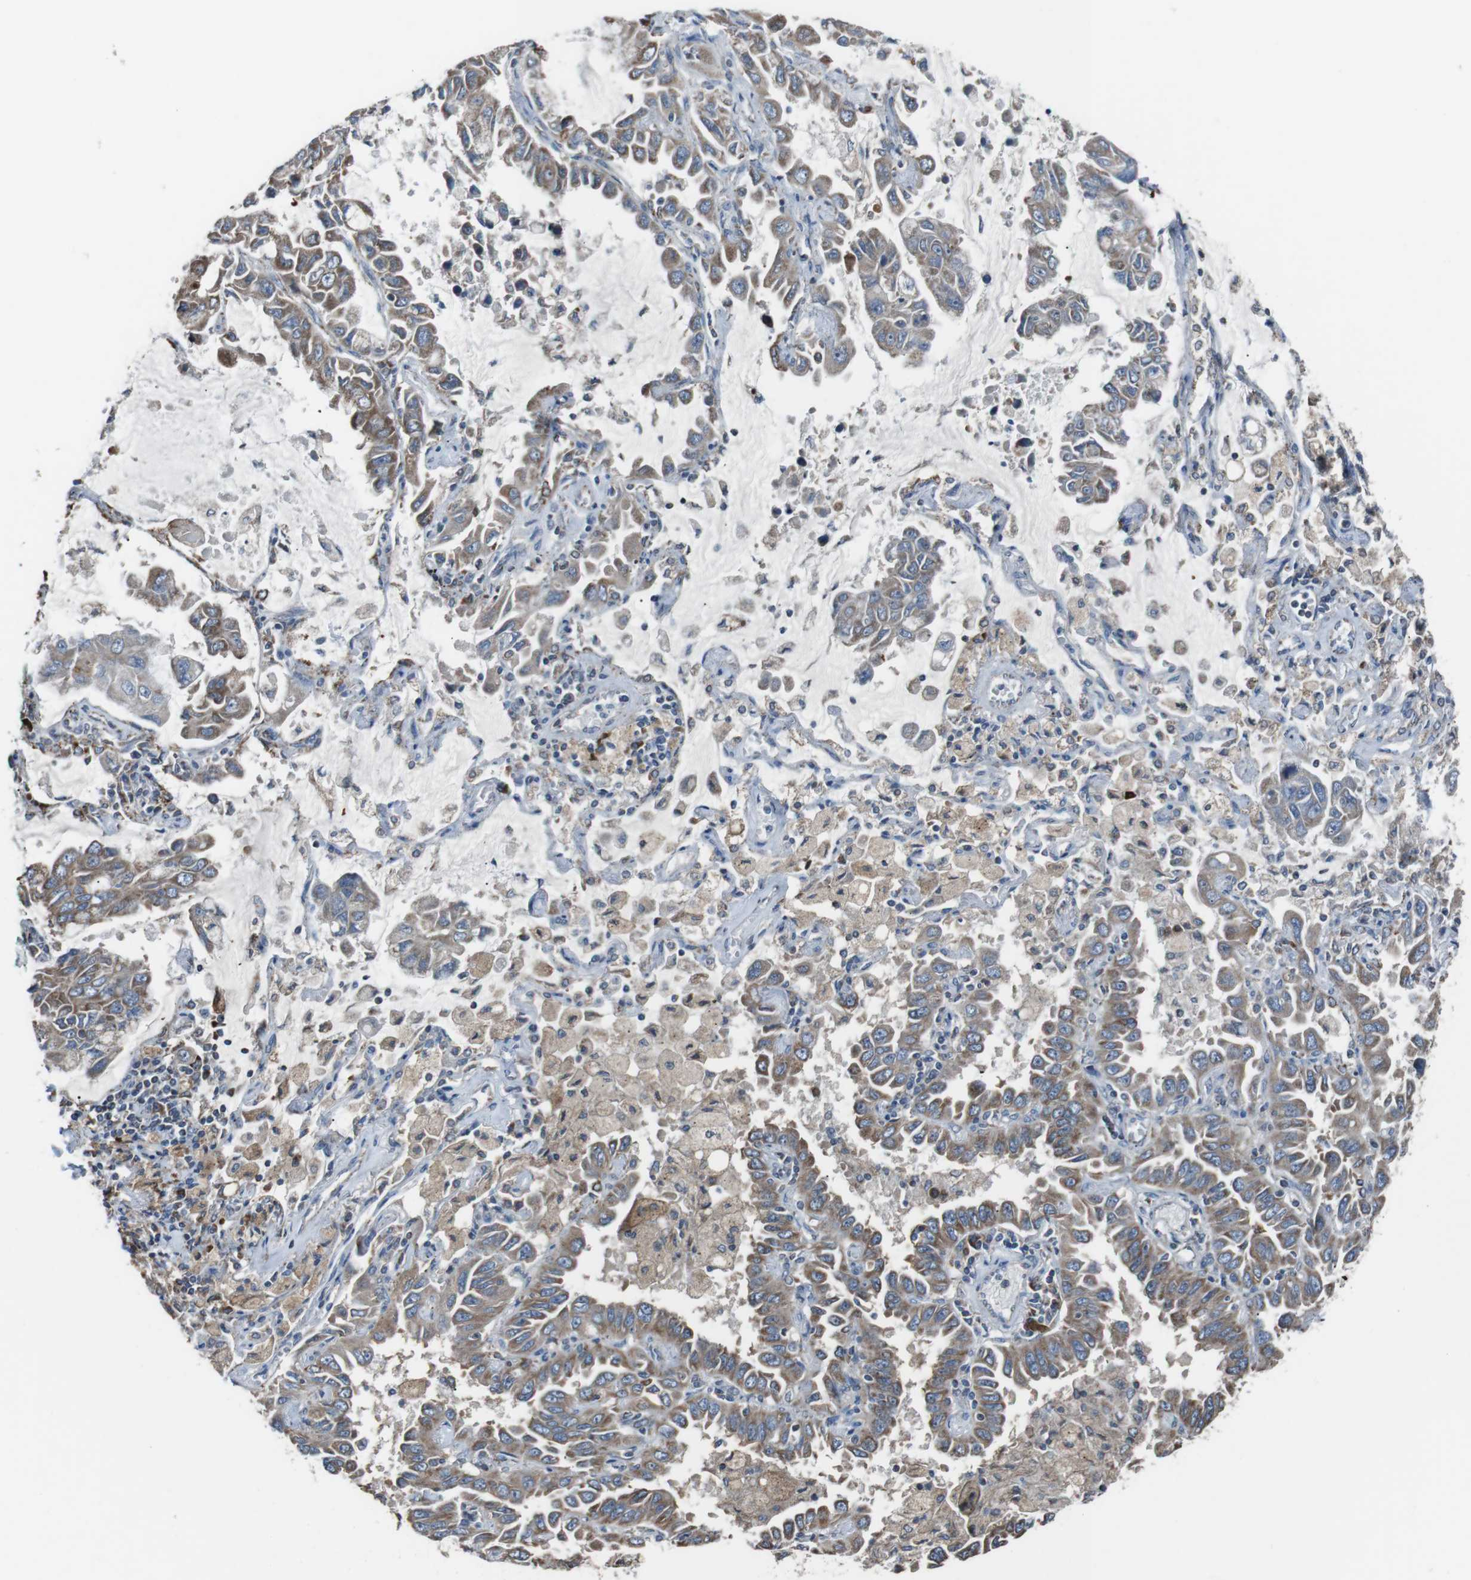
{"staining": {"intensity": "moderate", "quantity": ">75%", "location": "cytoplasmic/membranous"}, "tissue": "lung cancer", "cell_type": "Tumor cells", "image_type": "cancer", "snomed": [{"axis": "morphology", "description": "Adenocarcinoma, NOS"}, {"axis": "topography", "description": "Lung"}], "caption": "Moderate cytoplasmic/membranous staining for a protein is present in approximately >75% of tumor cells of lung cancer using immunohistochemistry.", "gene": "CISD2", "patient": {"sex": "male", "age": 64}}